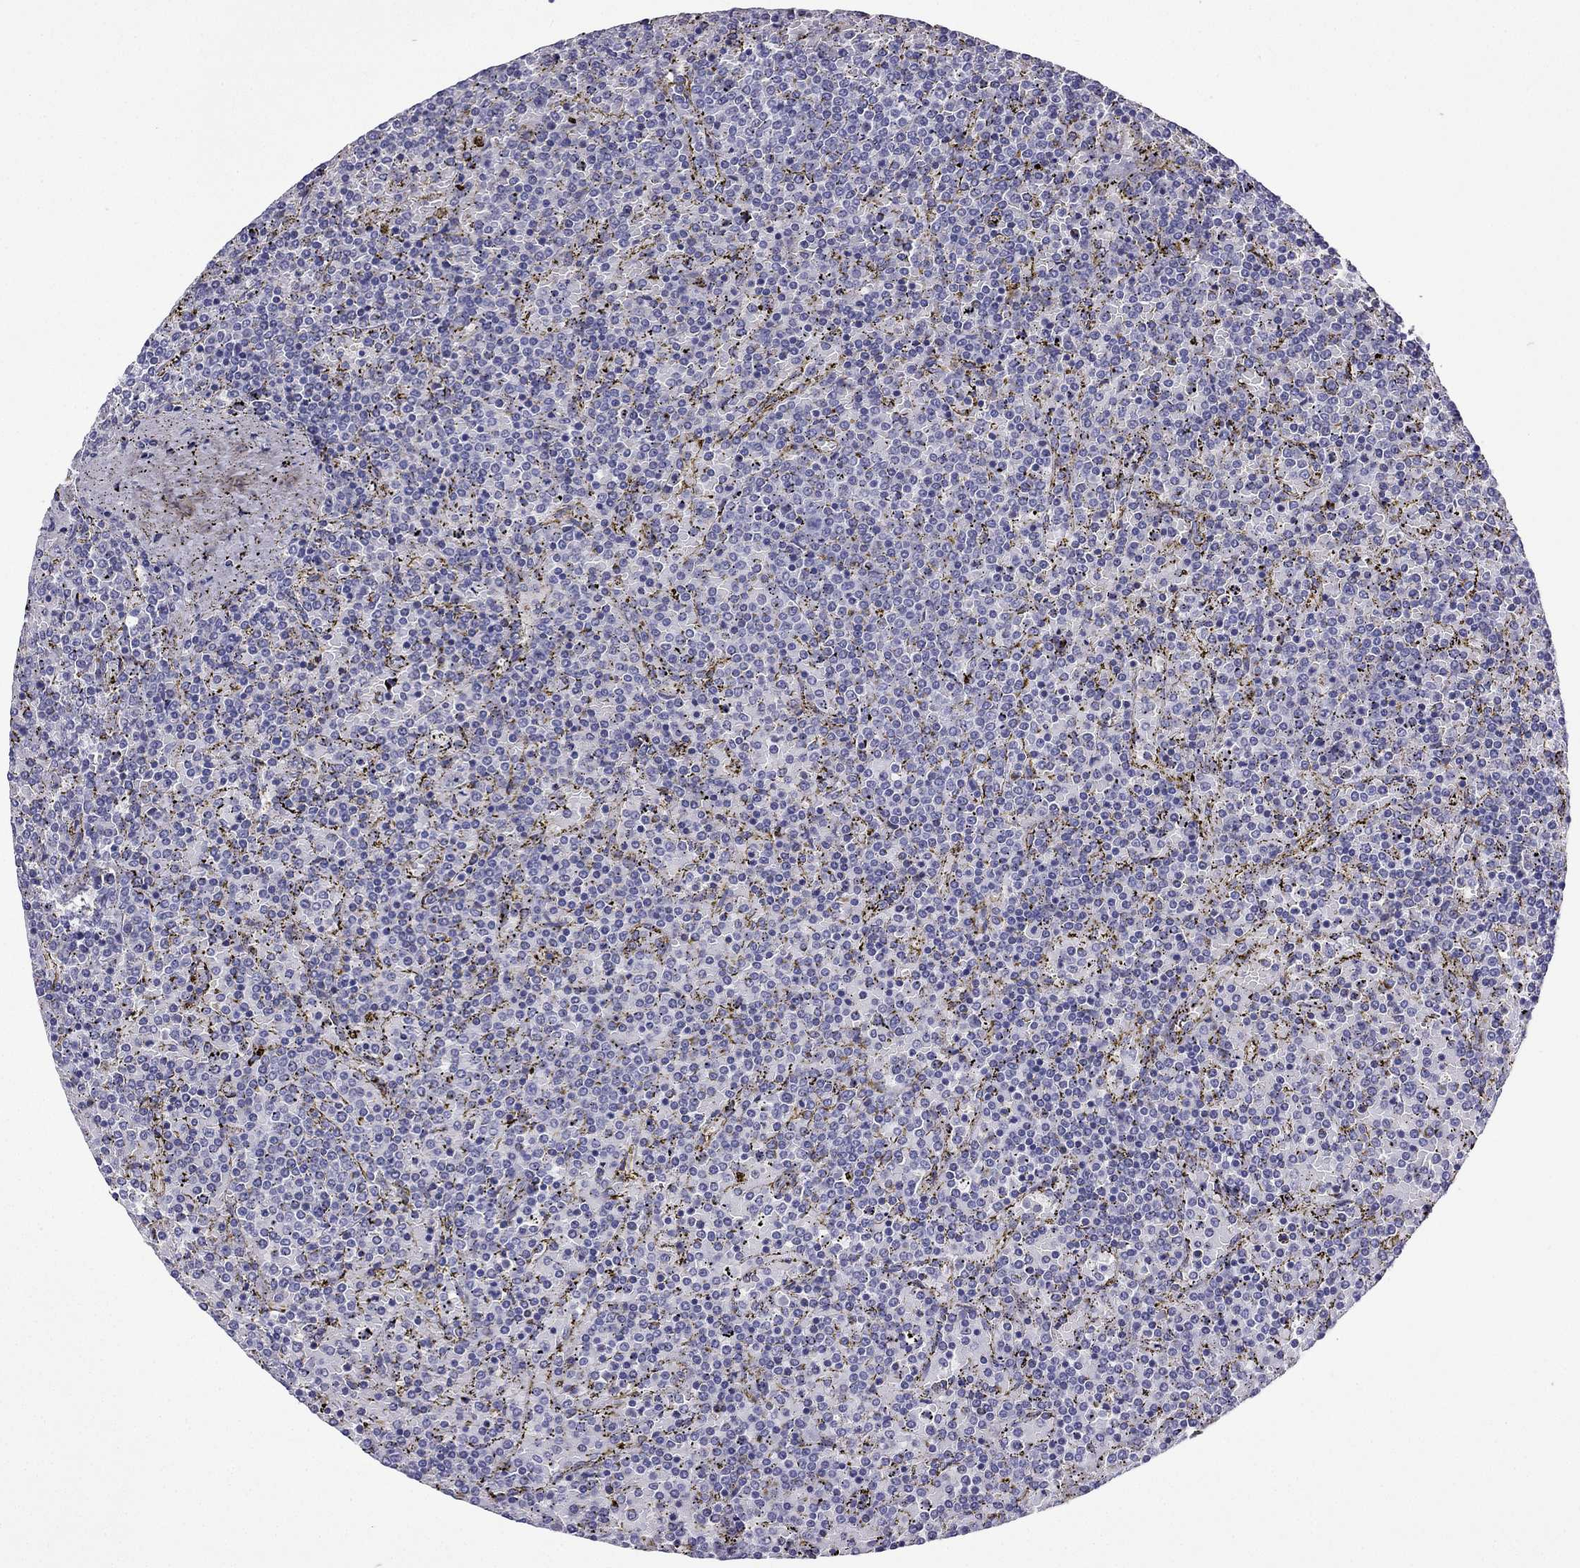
{"staining": {"intensity": "negative", "quantity": "none", "location": "none"}, "tissue": "lymphoma", "cell_type": "Tumor cells", "image_type": "cancer", "snomed": [{"axis": "morphology", "description": "Malignant lymphoma, non-Hodgkin's type, Low grade"}, {"axis": "topography", "description": "Spleen"}], "caption": "Immunohistochemical staining of human malignant lymphoma, non-Hodgkin's type (low-grade) exhibits no significant staining in tumor cells.", "gene": "KCNJ10", "patient": {"sex": "female", "age": 77}}